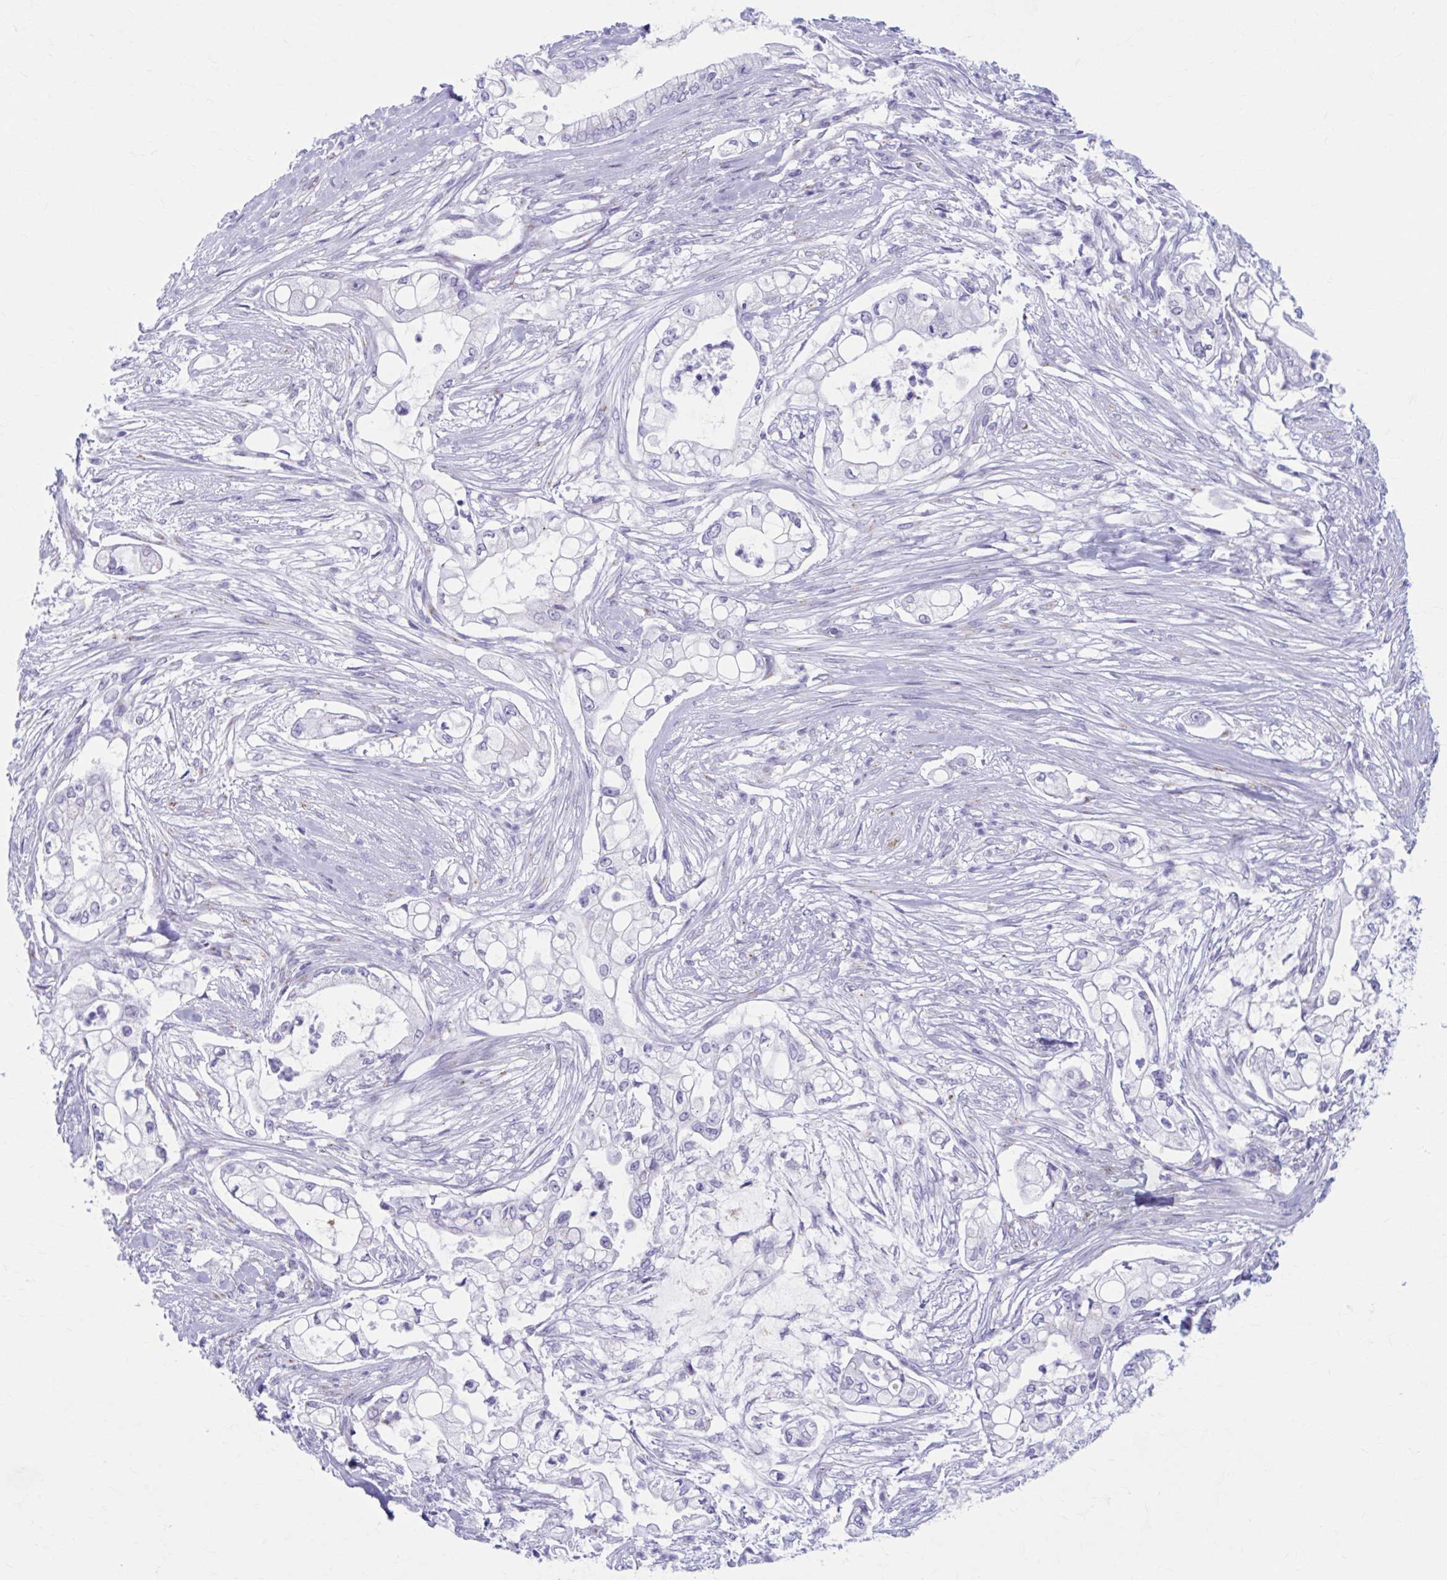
{"staining": {"intensity": "negative", "quantity": "none", "location": "none"}, "tissue": "pancreatic cancer", "cell_type": "Tumor cells", "image_type": "cancer", "snomed": [{"axis": "morphology", "description": "Adenocarcinoma, NOS"}, {"axis": "topography", "description": "Pancreas"}], "caption": "DAB immunohistochemical staining of human pancreatic adenocarcinoma demonstrates no significant expression in tumor cells.", "gene": "KCNE2", "patient": {"sex": "female", "age": 69}}